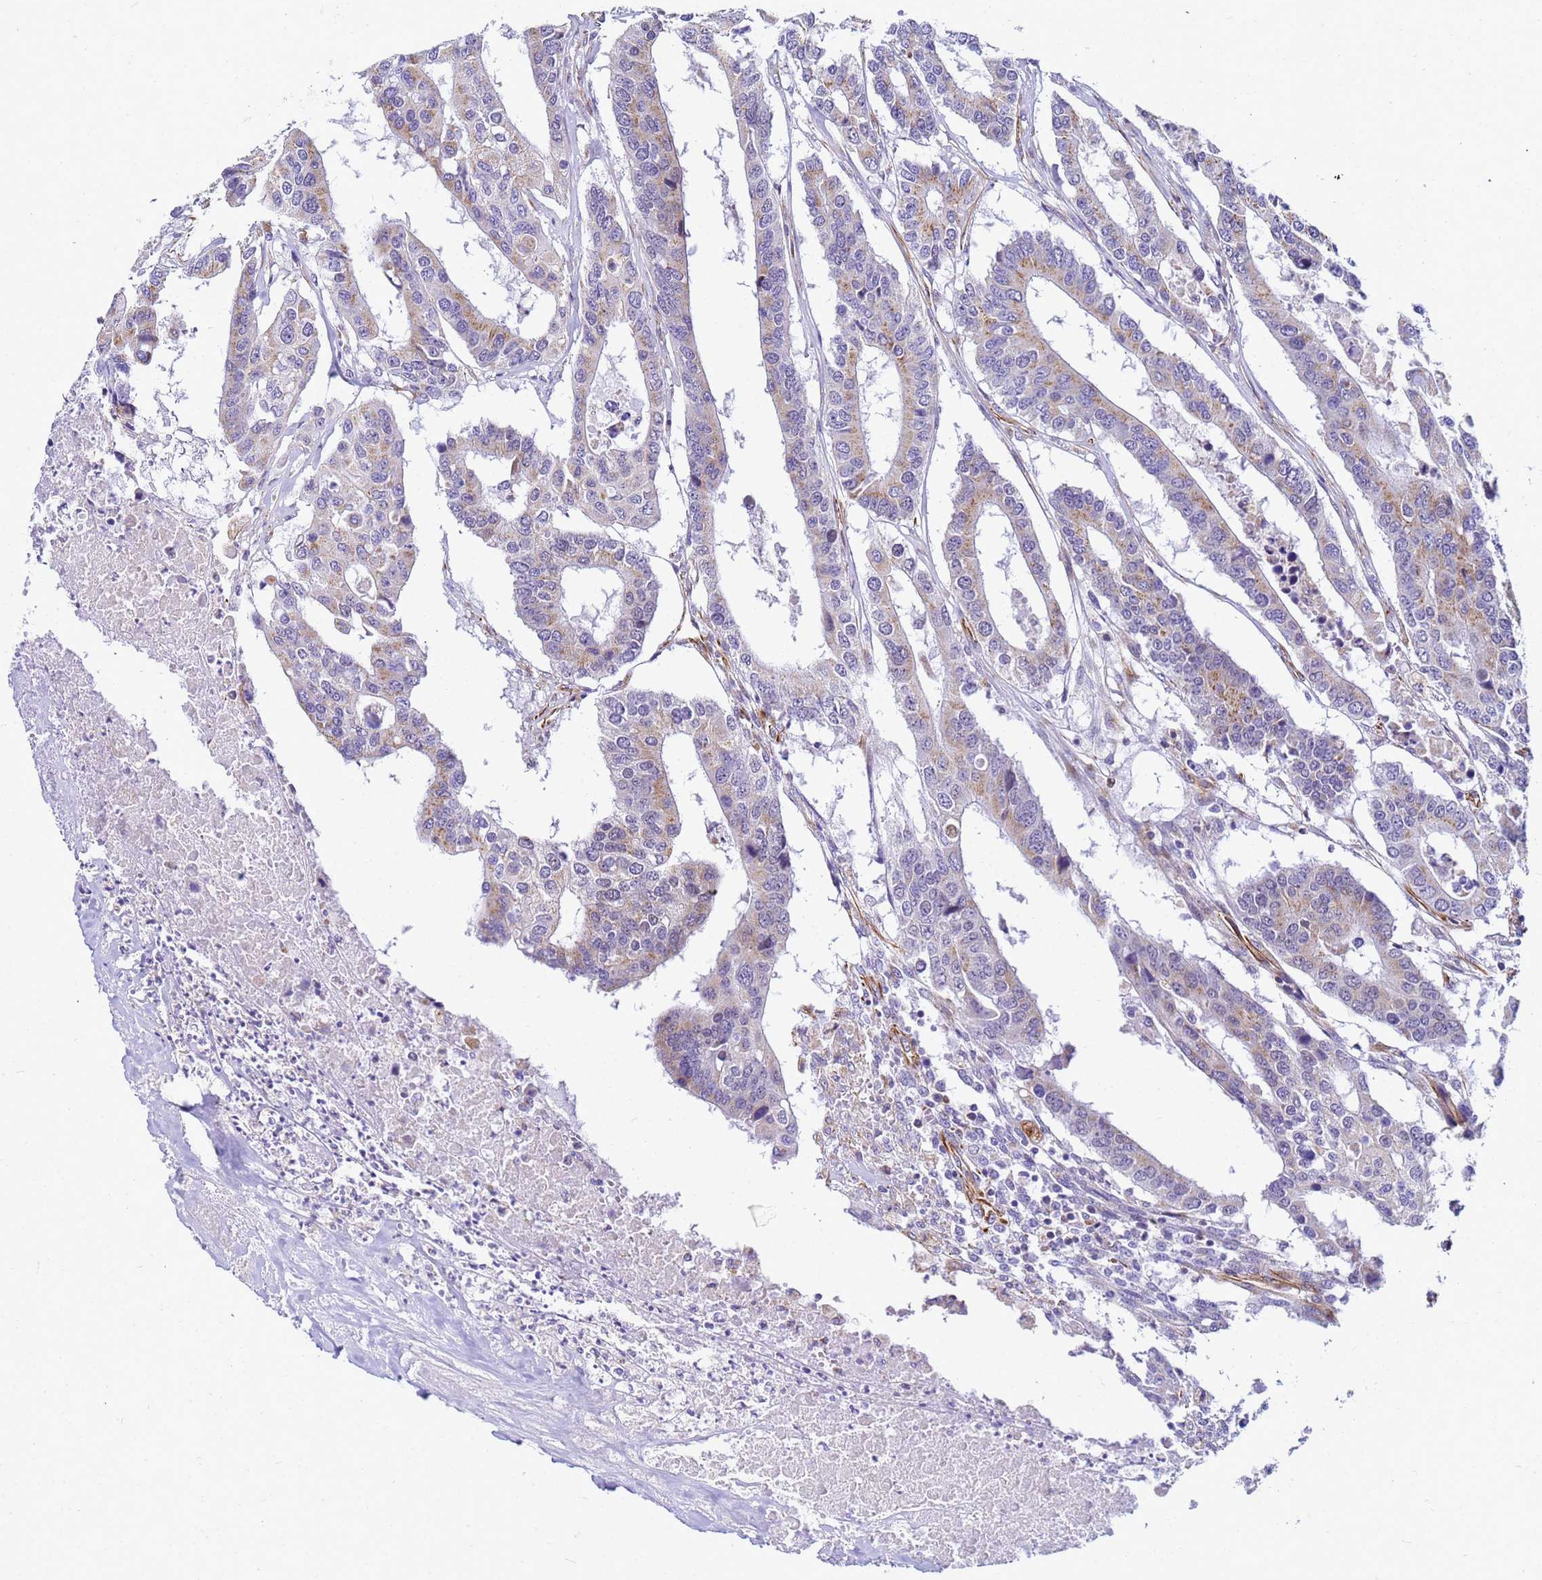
{"staining": {"intensity": "weak", "quantity": ">75%", "location": "cytoplasmic/membranous"}, "tissue": "colorectal cancer", "cell_type": "Tumor cells", "image_type": "cancer", "snomed": [{"axis": "morphology", "description": "Adenocarcinoma, NOS"}, {"axis": "topography", "description": "Colon"}], "caption": "This histopathology image shows immunohistochemistry staining of human adenocarcinoma (colorectal), with low weak cytoplasmic/membranous staining in approximately >75% of tumor cells.", "gene": "UBXN2B", "patient": {"sex": "male", "age": 77}}